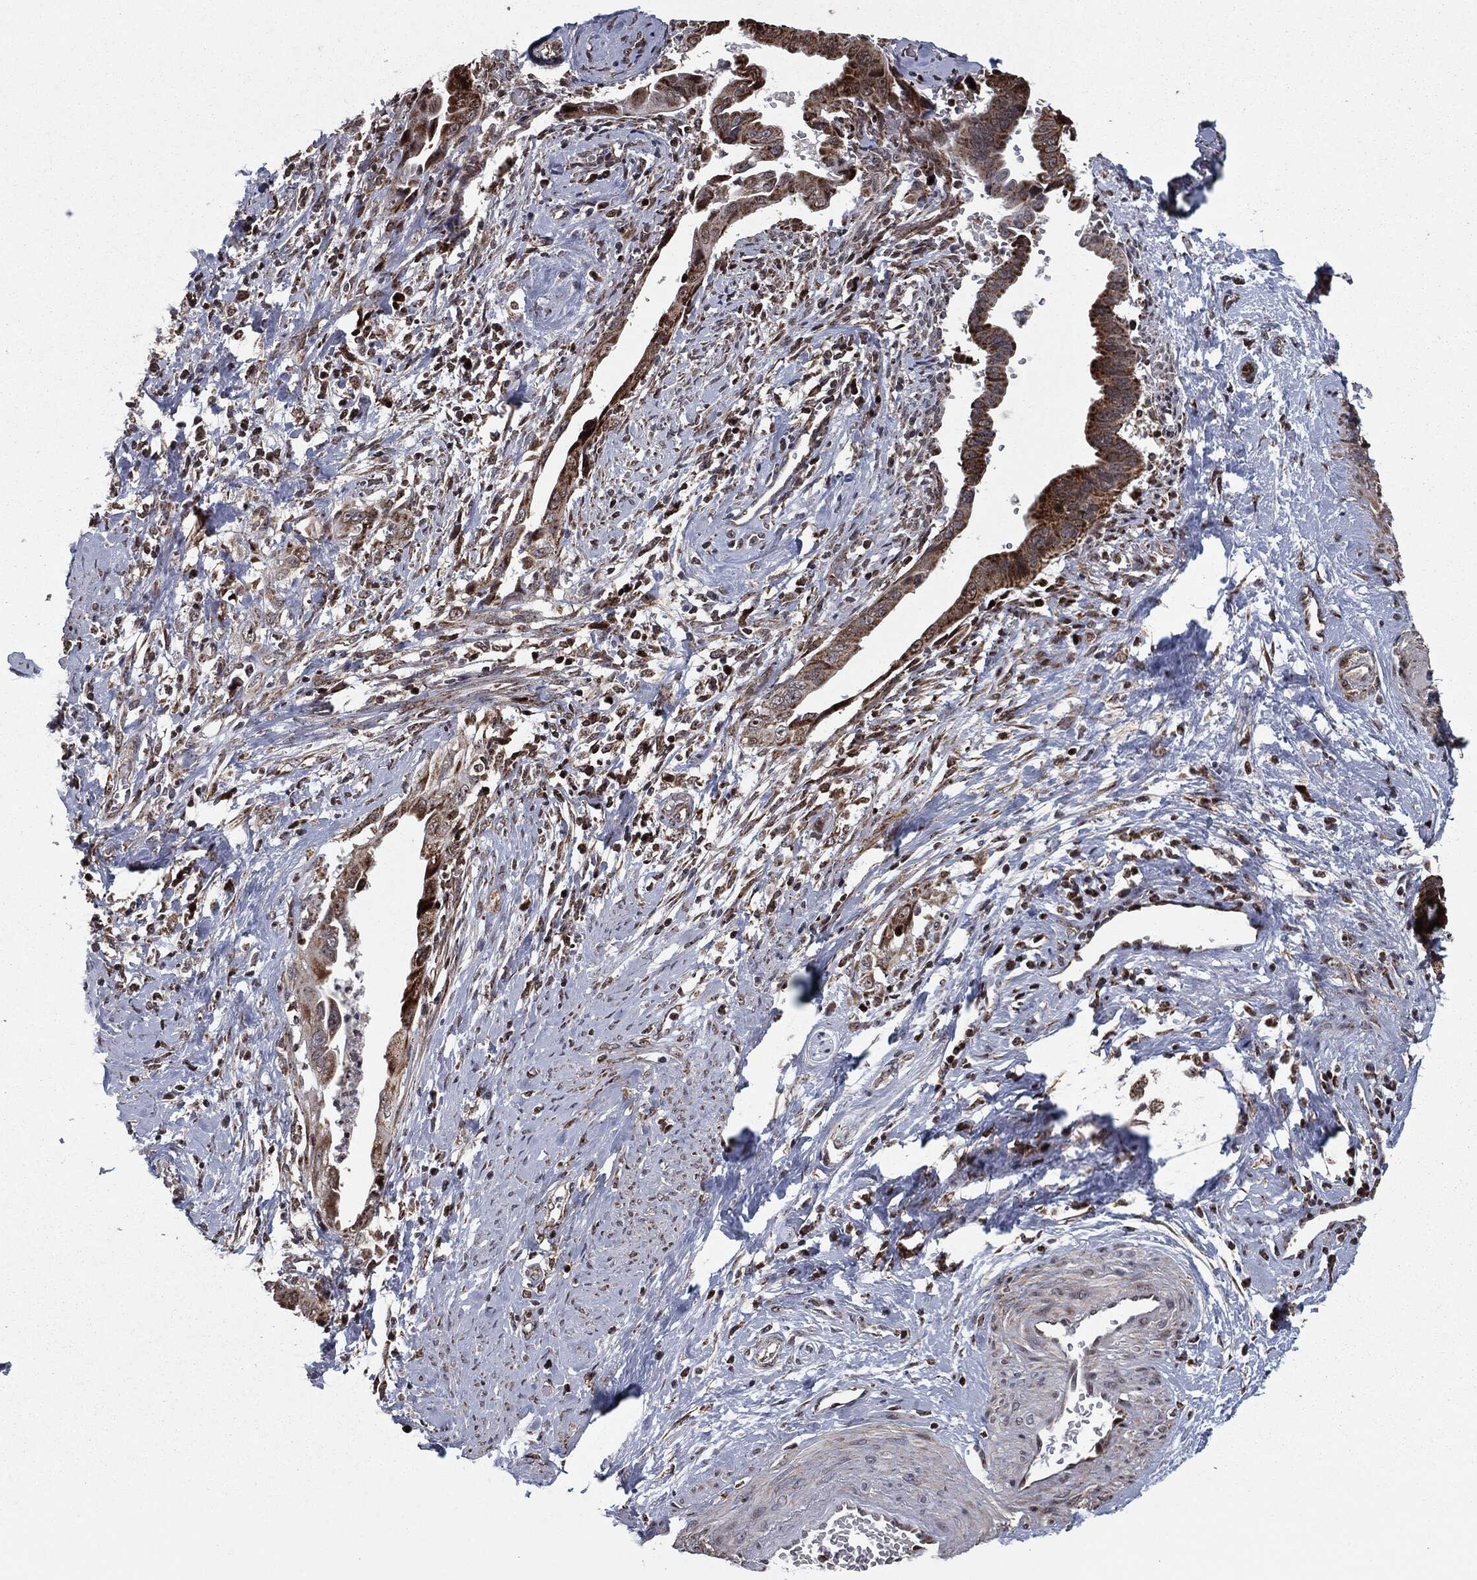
{"staining": {"intensity": "moderate", "quantity": ">75%", "location": "cytoplasmic/membranous"}, "tissue": "cervical cancer", "cell_type": "Tumor cells", "image_type": "cancer", "snomed": [{"axis": "morphology", "description": "Adenocarcinoma, NOS"}, {"axis": "topography", "description": "Cervix"}], "caption": "Cervical cancer stained with a brown dye shows moderate cytoplasmic/membranous positive staining in about >75% of tumor cells.", "gene": "CHCHD2", "patient": {"sex": "female", "age": 42}}